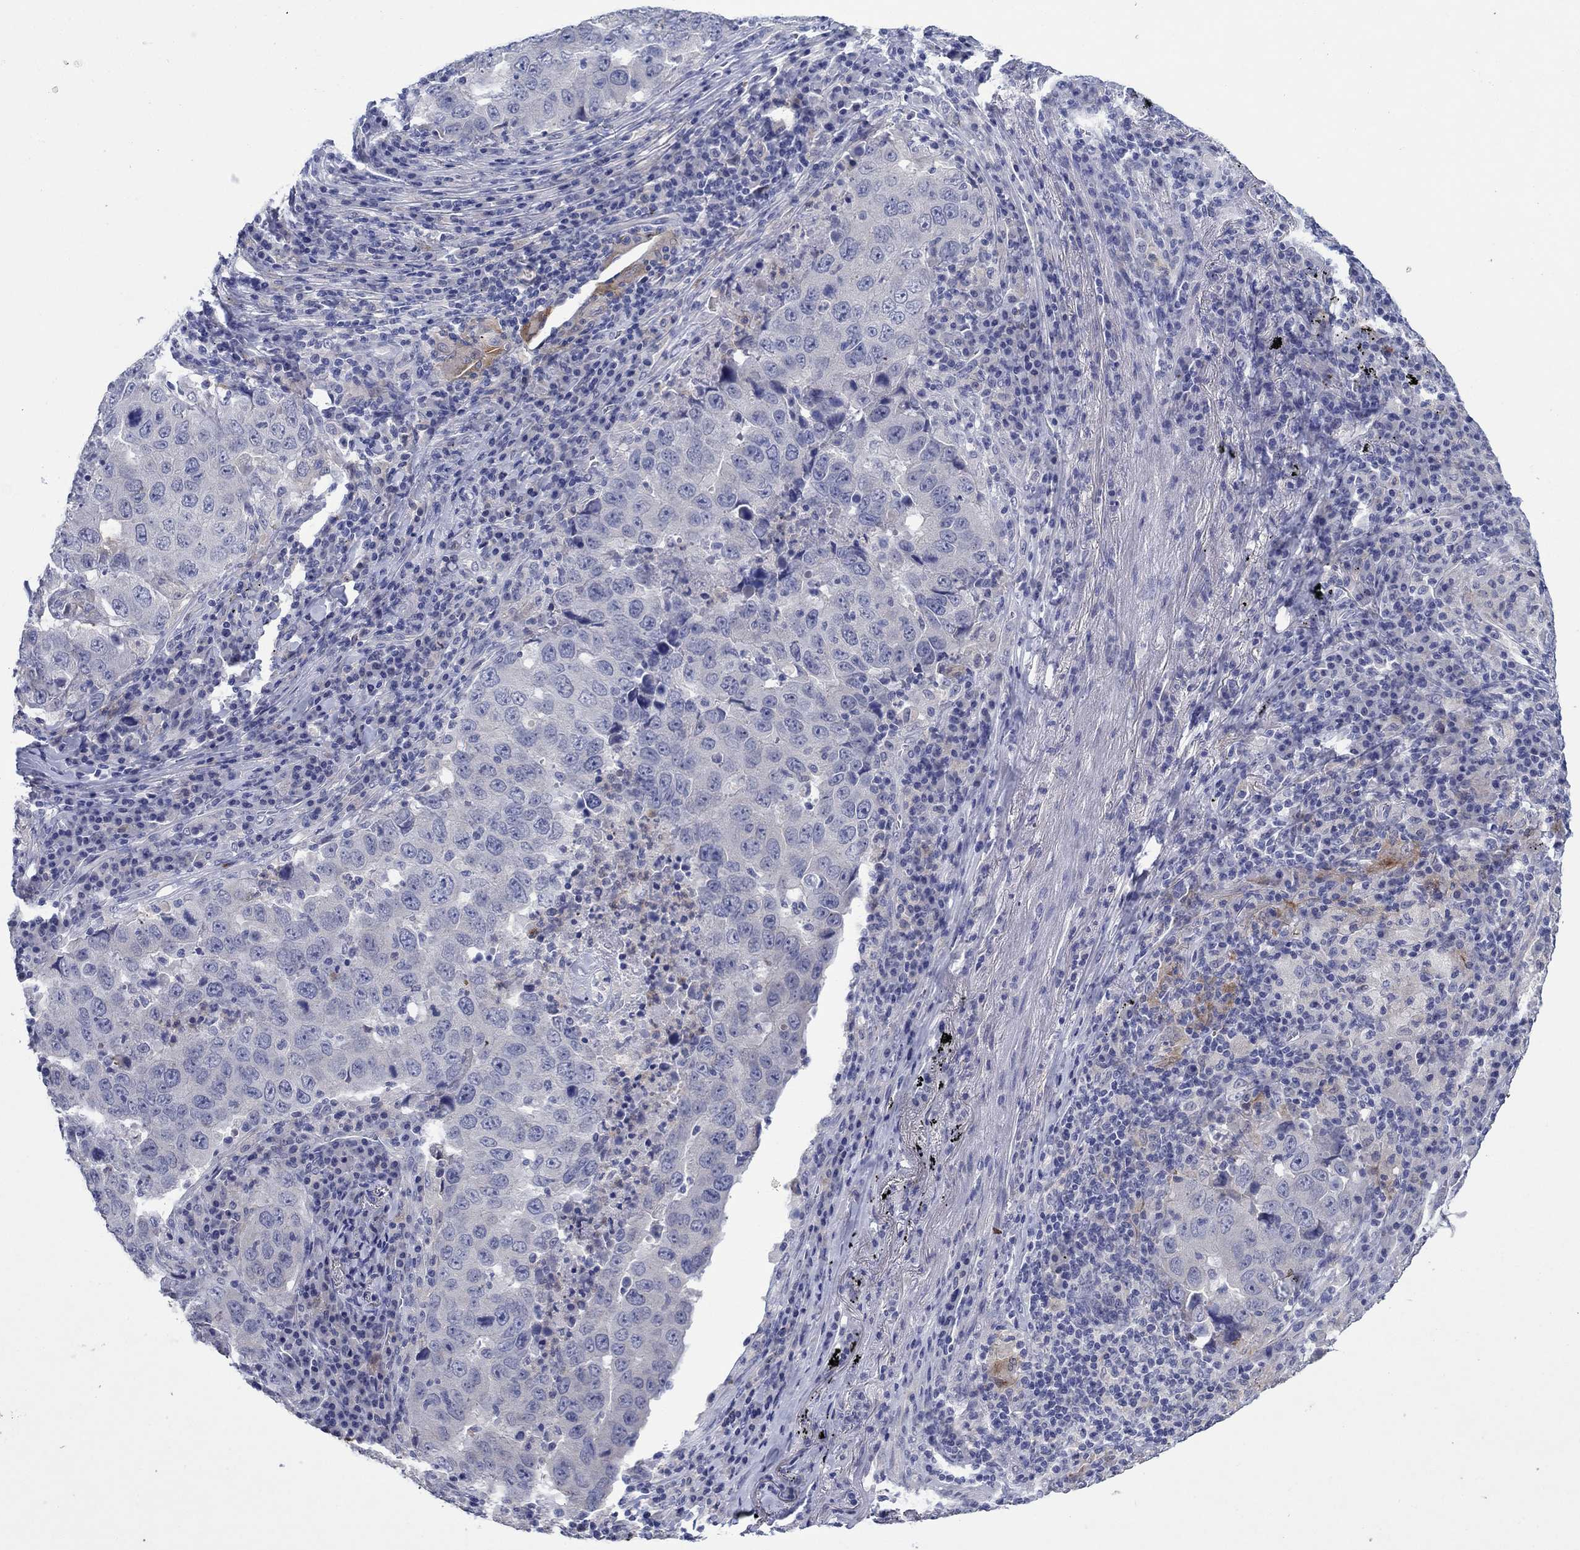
{"staining": {"intensity": "negative", "quantity": "none", "location": "none"}, "tissue": "lung cancer", "cell_type": "Tumor cells", "image_type": "cancer", "snomed": [{"axis": "morphology", "description": "Adenocarcinoma, NOS"}, {"axis": "topography", "description": "Lung"}], "caption": "Immunohistochemistry histopathology image of human lung cancer (adenocarcinoma) stained for a protein (brown), which shows no positivity in tumor cells.", "gene": "HDC", "patient": {"sex": "male", "age": 73}}